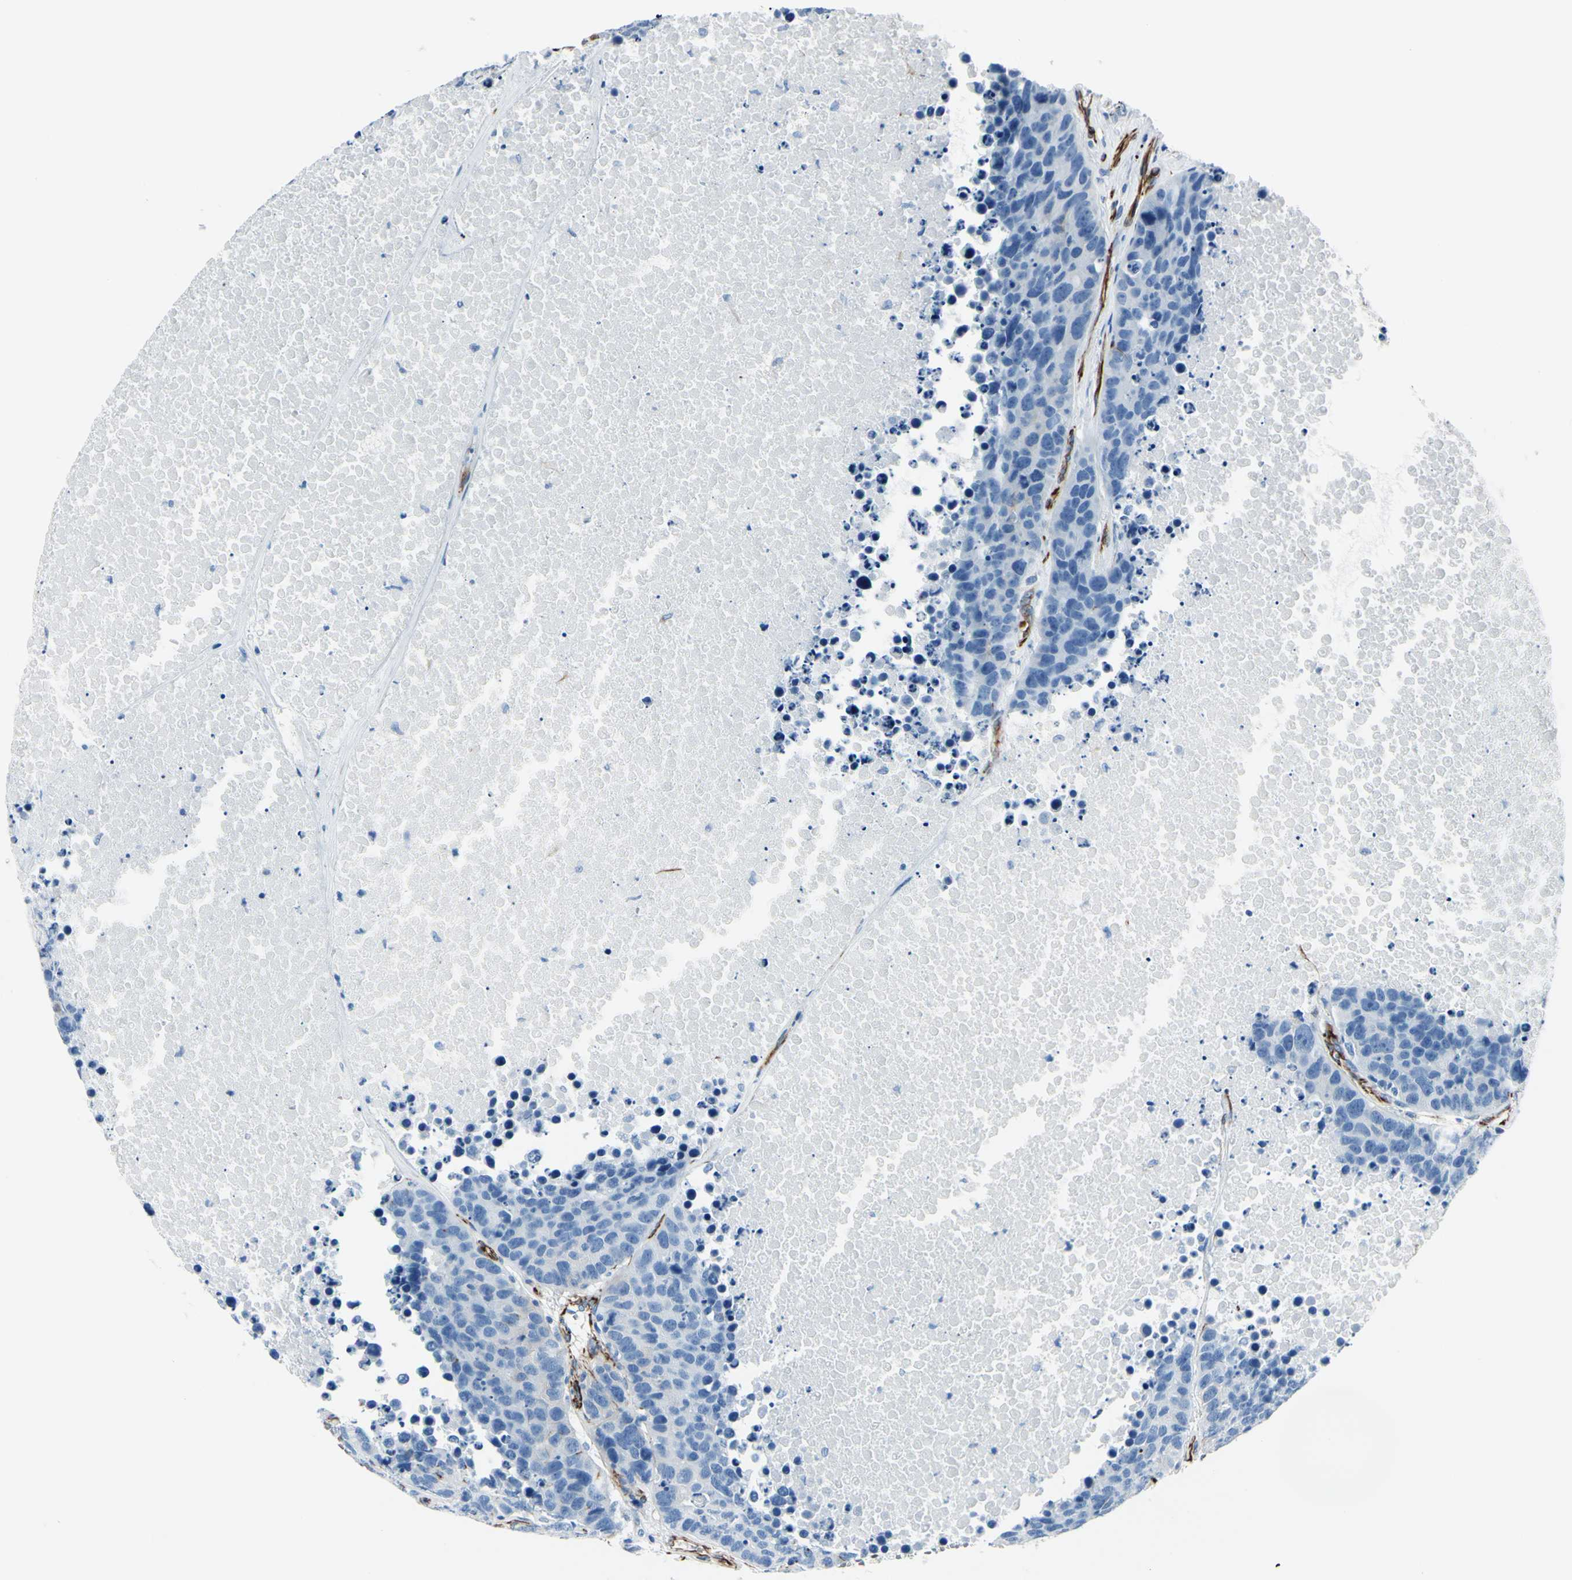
{"staining": {"intensity": "negative", "quantity": "none", "location": "none"}, "tissue": "carcinoid", "cell_type": "Tumor cells", "image_type": "cancer", "snomed": [{"axis": "morphology", "description": "Carcinoid, malignant, NOS"}, {"axis": "topography", "description": "Lung"}], "caption": "Malignant carcinoid was stained to show a protein in brown. There is no significant positivity in tumor cells.", "gene": "PTH2R", "patient": {"sex": "male", "age": 60}}